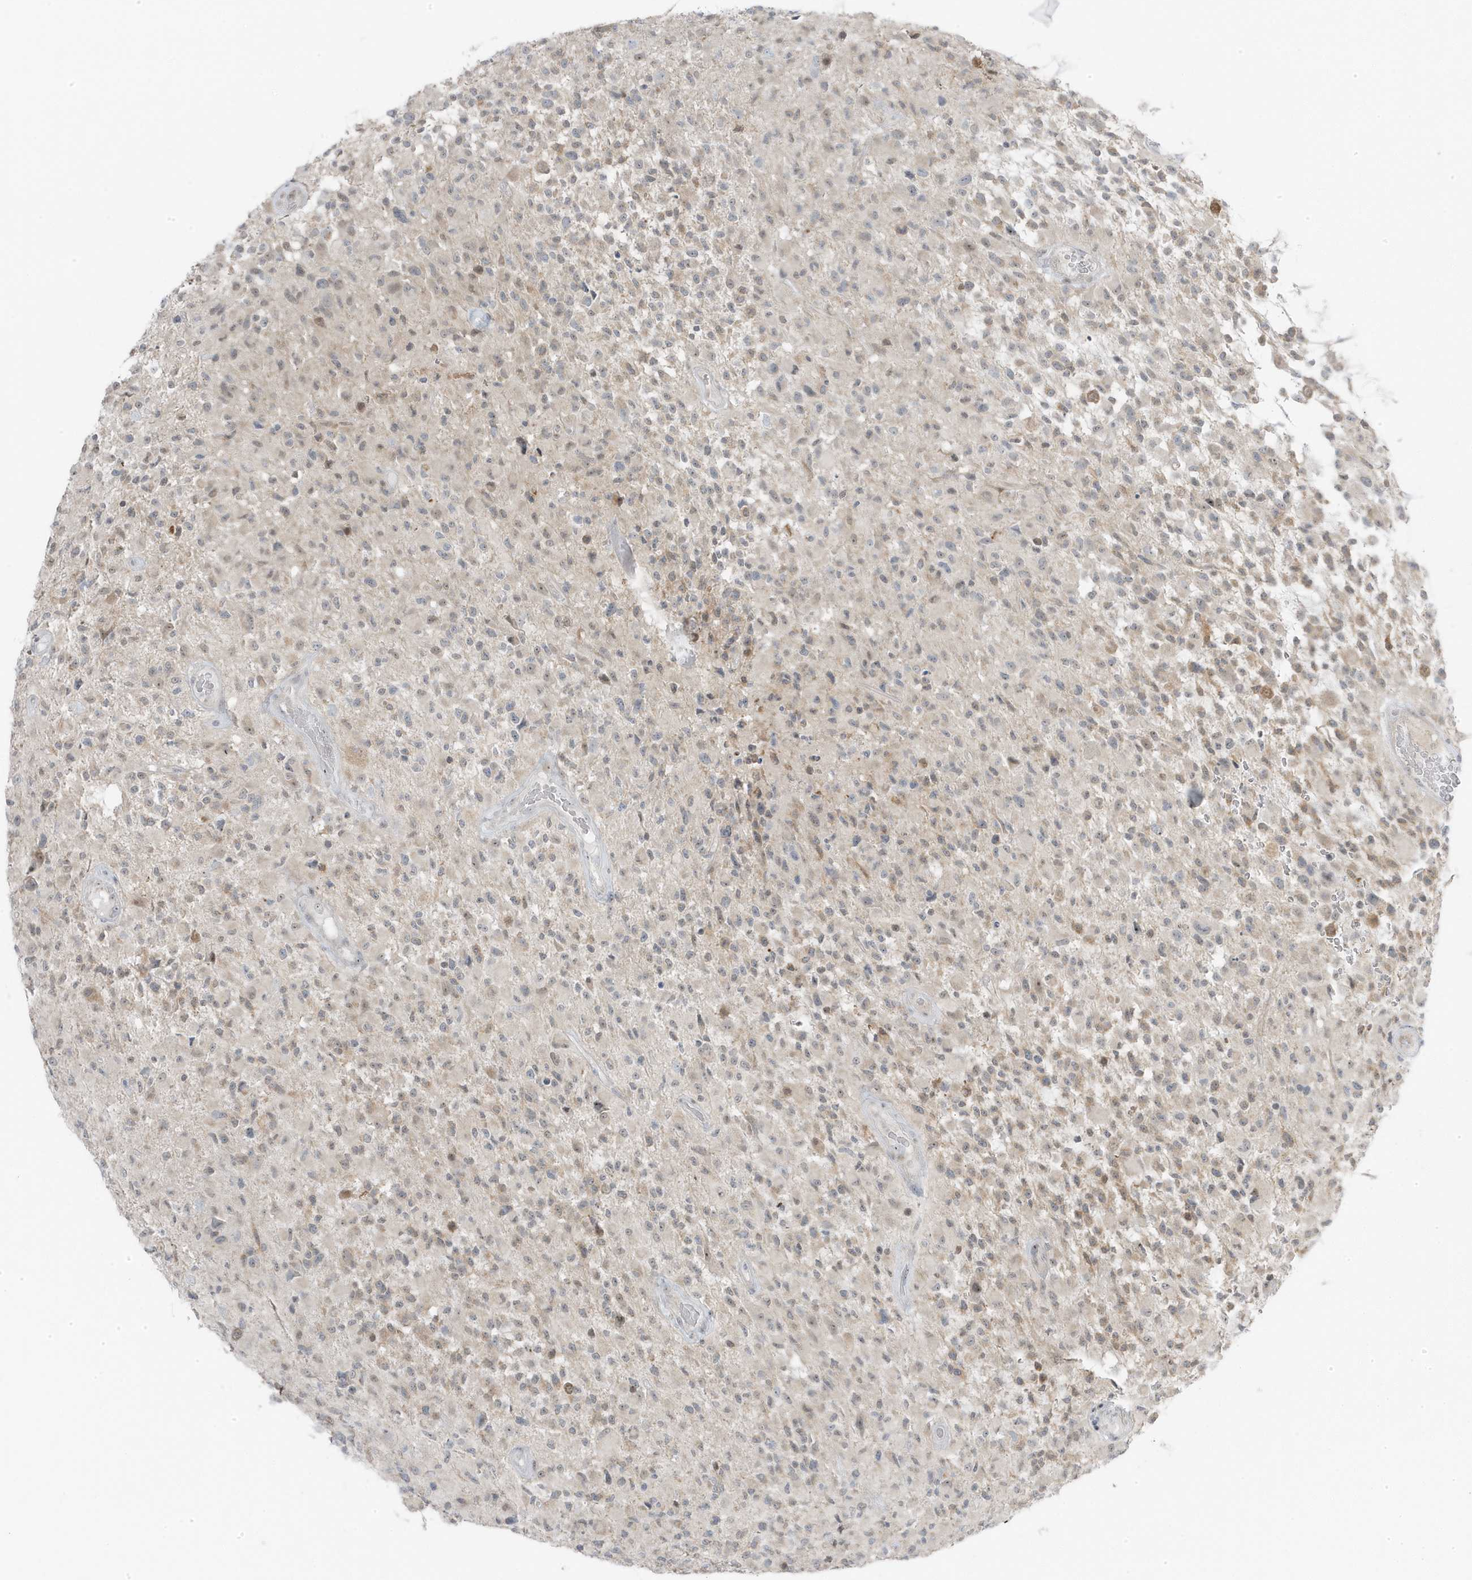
{"staining": {"intensity": "weak", "quantity": "25%-75%", "location": "nuclear"}, "tissue": "glioma", "cell_type": "Tumor cells", "image_type": "cancer", "snomed": [{"axis": "morphology", "description": "Glioma, malignant, High grade"}, {"axis": "morphology", "description": "Glioblastoma, NOS"}, {"axis": "topography", "description": "Brain"}], "caption": "This is an image of immunohistochemistry (IHC) staining of malignant glioma (high-grade), which shows weak staining in the nuclear of tumor cells.", "gene": "TSEN15", "patient": {"sex": "male", "age": 60}}